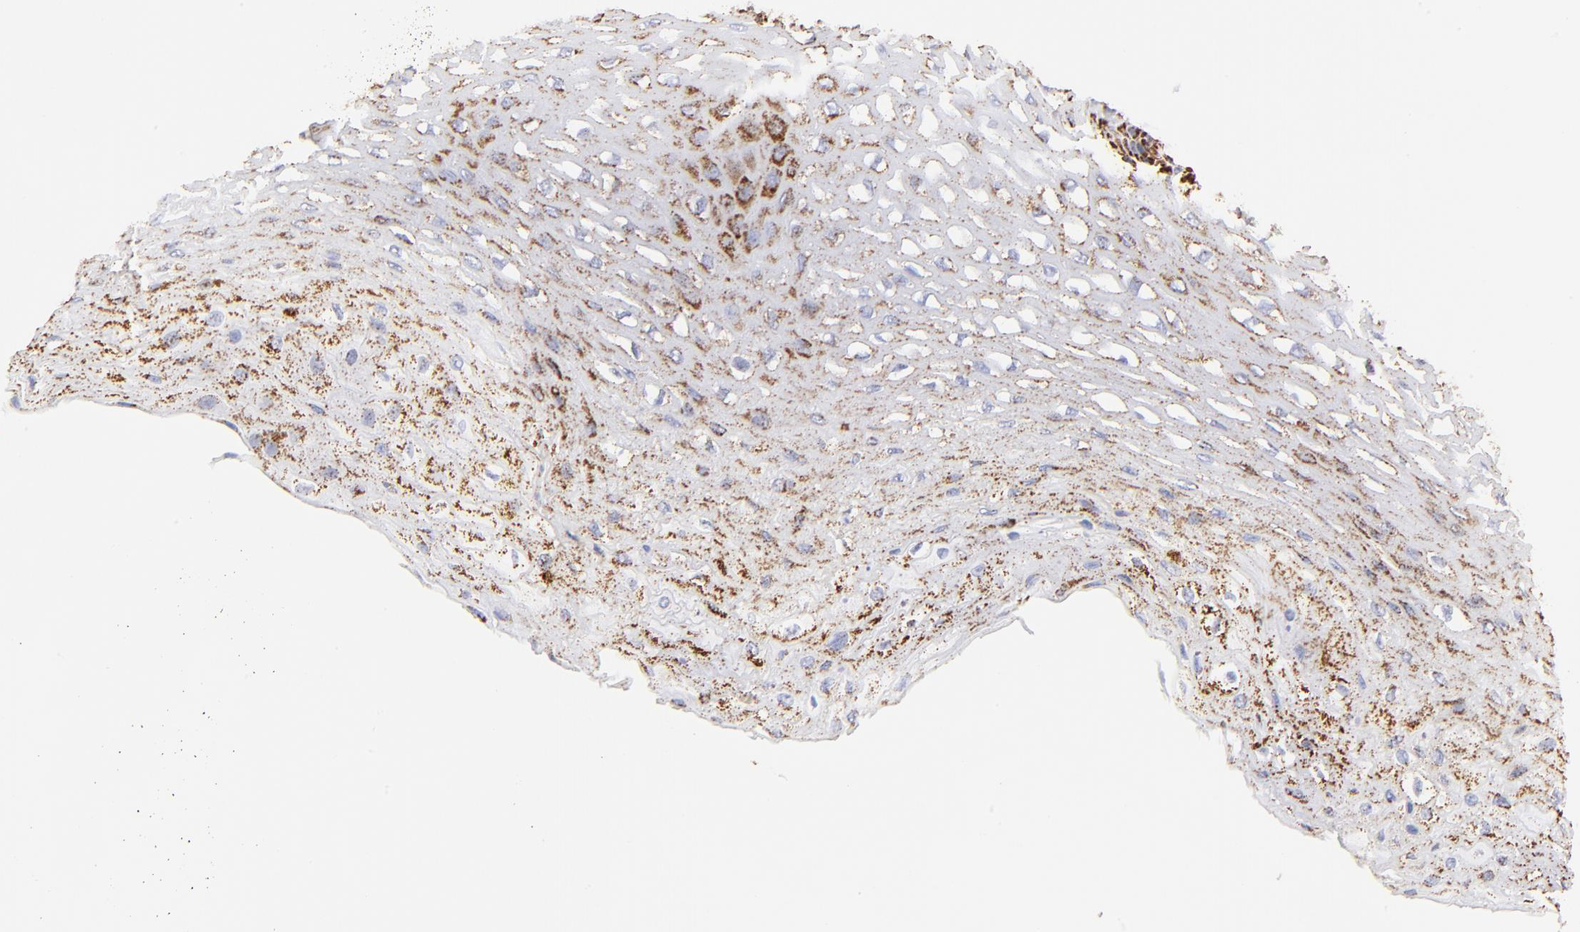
{"staining": {"intensity": "moderate", "quantity": "25%-75%", "location": "cytoplasmic/membranous"}, "tissue": "esophagus", "cell_type": "Squamous epithelial cells", "image_type": "normal", "snomed": [{"axis": "morphology", "description": "Normal tissue, NOS"}, {"axis": "topography", "description": "Esophagus"}], "caption": "The micrograph demonstrates immunohistochemical staining of benign esophagus. There is moderate cytoplasmic/membranous positivity is identified in approximately 25%-75% of squamous epithelial cells. (DAB (3,3'-diaminobenzidine) = brown stain, brightfield microscopy at high magnification).", "gene": "COX4I1", "patient": {"sex": "female", "age": 72}}